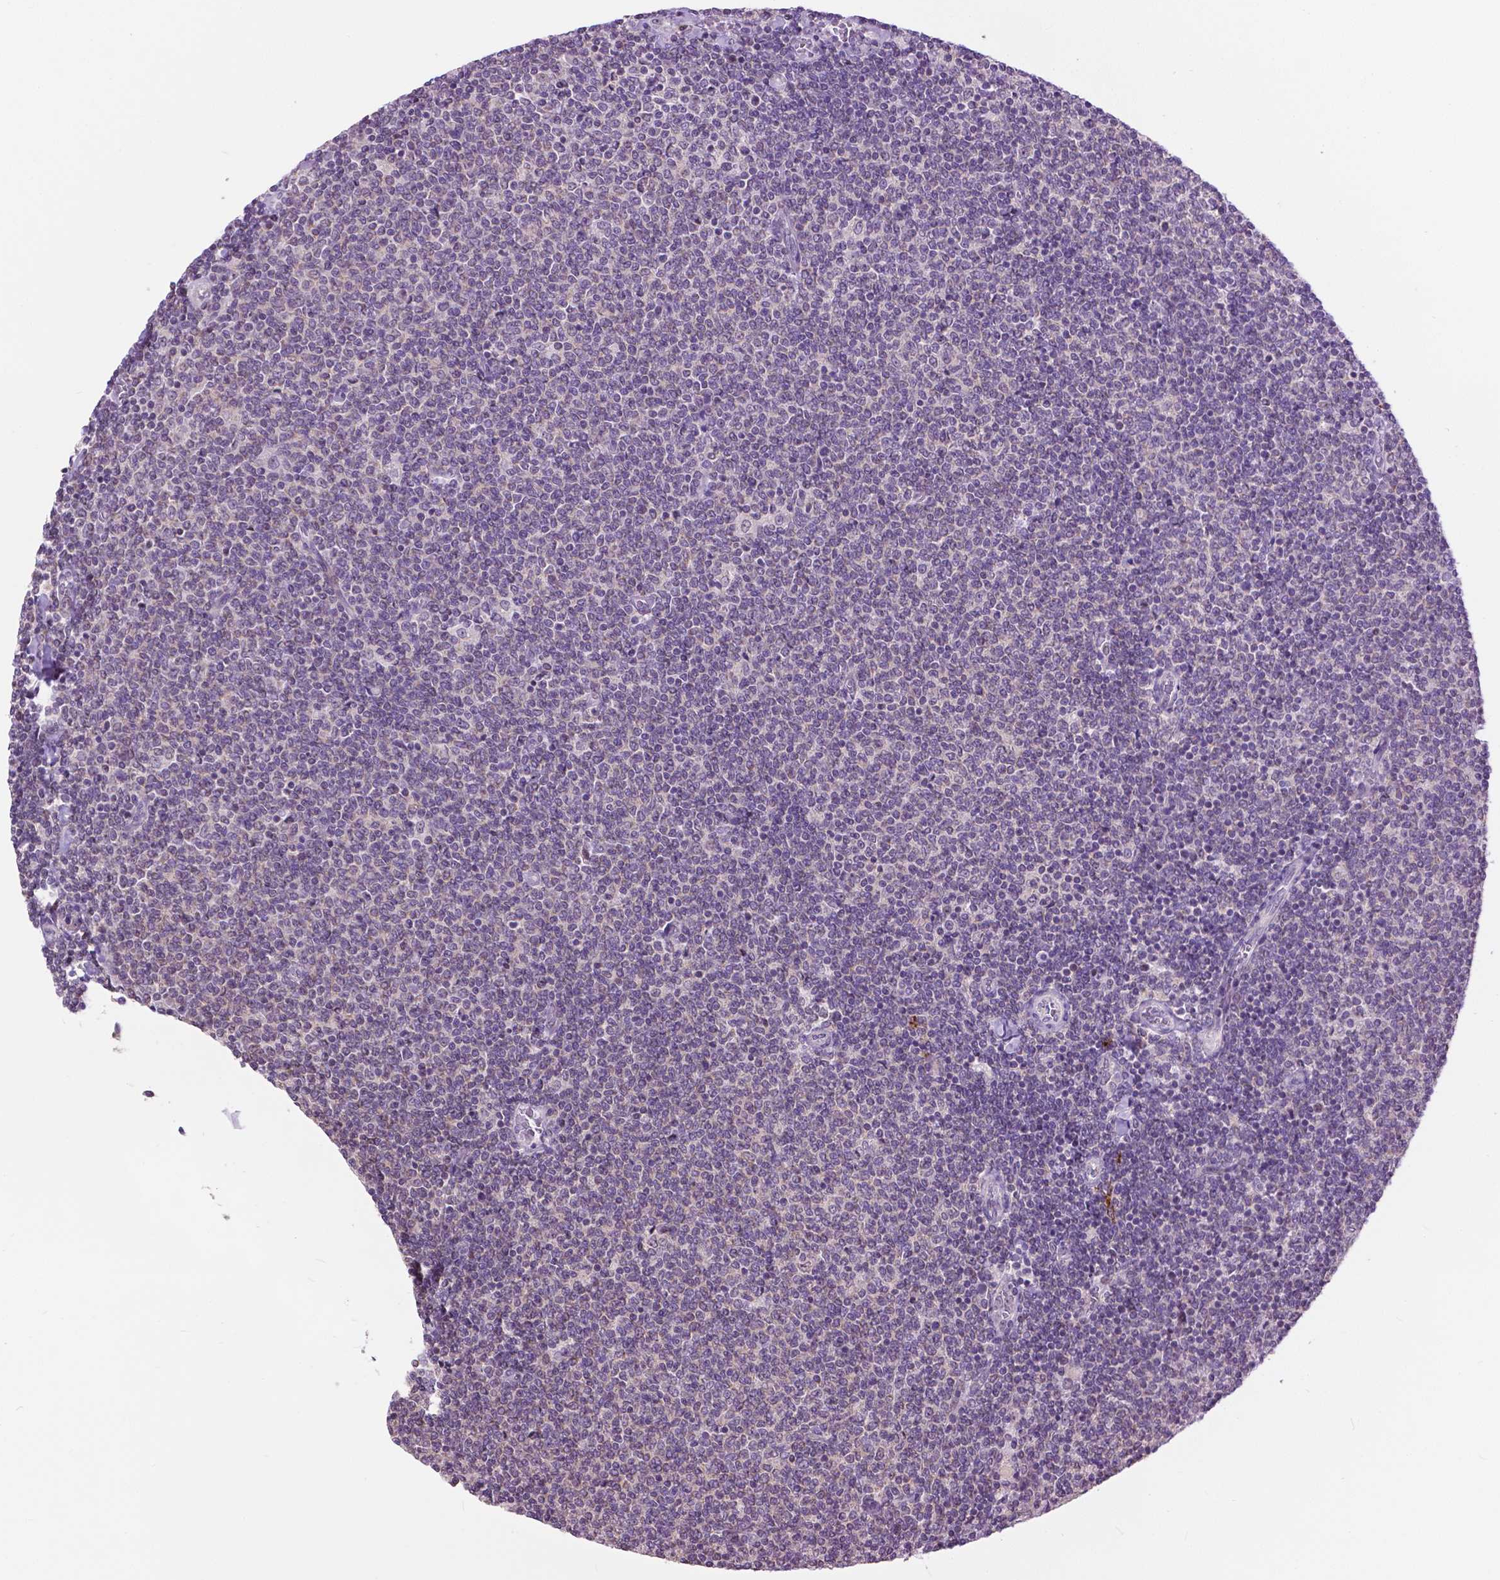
{"staining": {"intensity": "negative", "quantity": "none", "location": "none"}, "tissue": "lymphoma", "cell_type": "Tumor cells", "image_type": "cancer", "snomed": [{"axis": "morphology", "description": "Malignant lymphoma, non-Hodgkin's type, Low grade"}, {"axis": "topography", "description": "Lymph node"}], "caption": "Immunohistochemistry (IHC) histopathology image of neoplastic tissue: malignant lymphoma, non-Hodgkin's type (low-grade) stained with DAB (3,3'-diaminobenzidine) displays no significant protein positivity in tumor cells.", "gene": "TTC9B", "patient": {"sex": "male", "age": 52}}